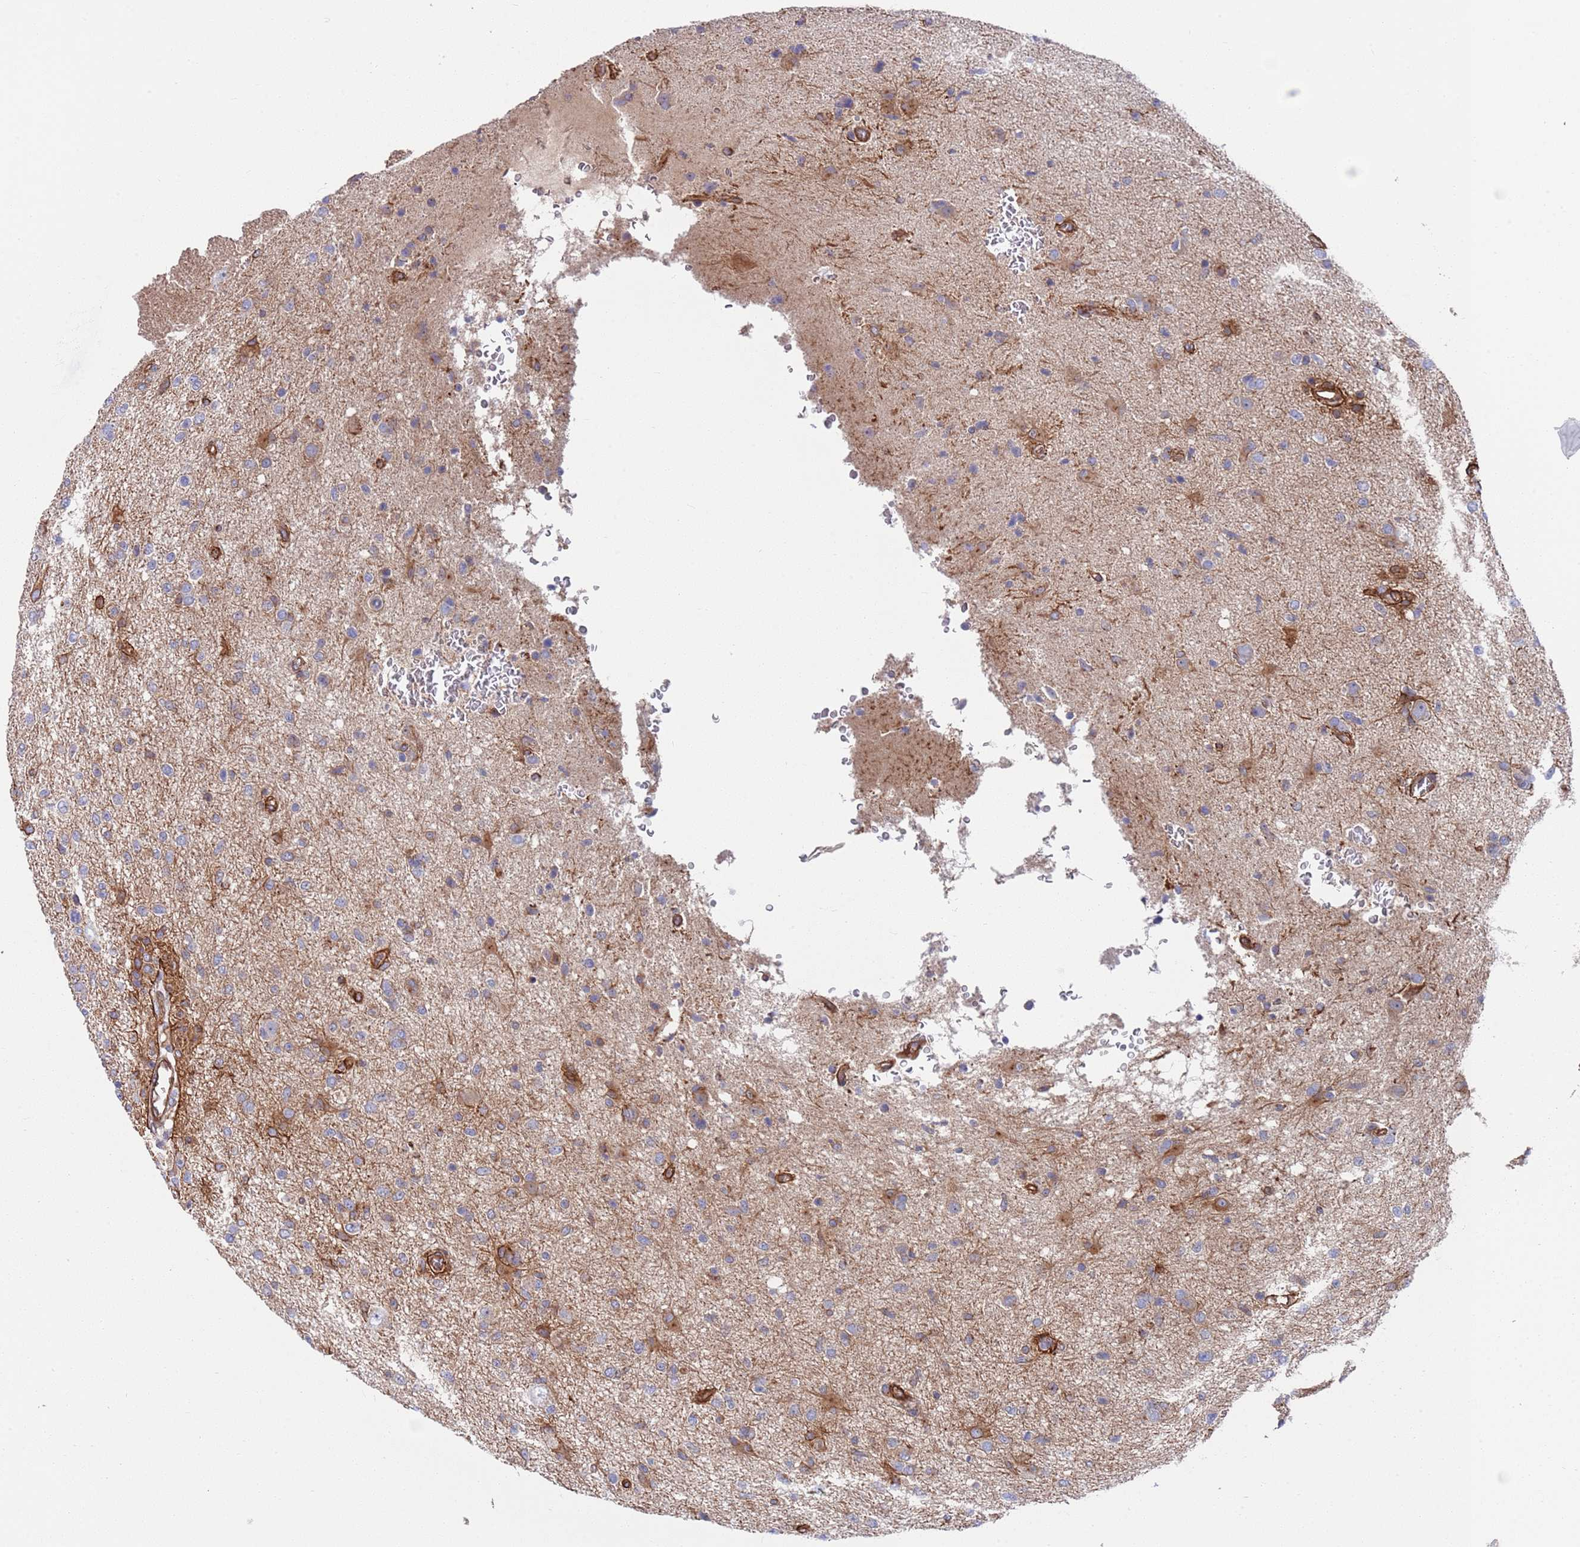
{"staining": {"intensity": "negative", "quantity": "none", "location": "none"}, "tissue": "glioma", "cell_type": "Tumor cells", "image_type": "cancer", "snomed": [{"axis": "morphology", "description": "Glioma, malignant, High grade"}, {"axis": "topography", "description": "Brain"}], "caption": "Tumor cells are negative for protein expression in human glioma.", "gene": "JAKMIP2", "patient": {"sex": "female", "age": 57}}